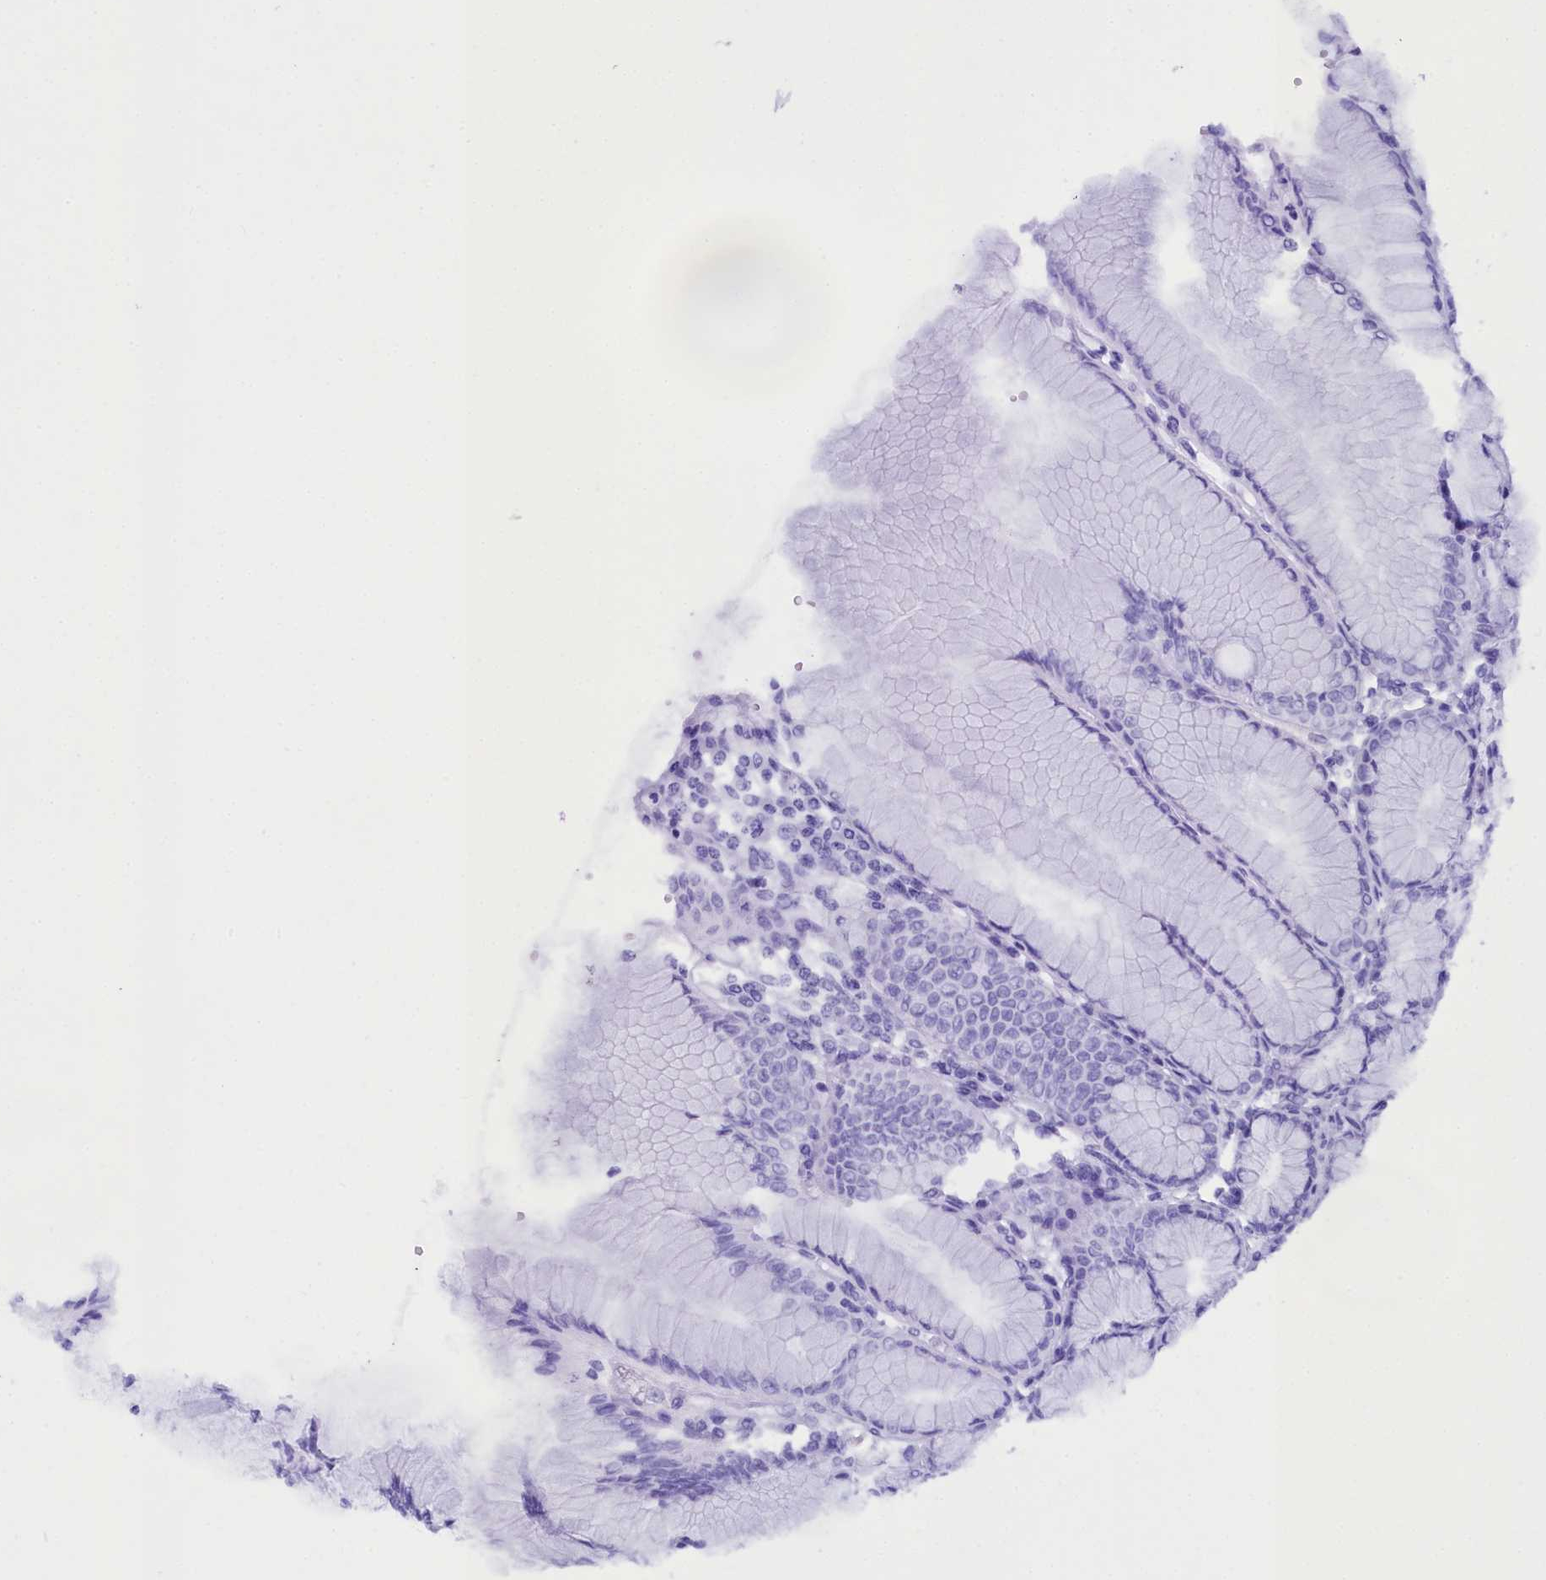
{"staining": {"intensity": "negative", "quantity": "none", "location": "none"}, "tissue": "stomach", "cell_type": "Glandular cells", "image_type": "normal", "snomed": [{"axis": "morphology", "description": "Normal tissue, NOS"}, {"axis": "topography", "description": "Stomach"}], "caption": "A high-resolution histopathology image shows IHC staining of normal stomach, which displays no significant positivity in glandular cells.", "gene": "CD99", "patient": {"sex": "female", "age": 57}}